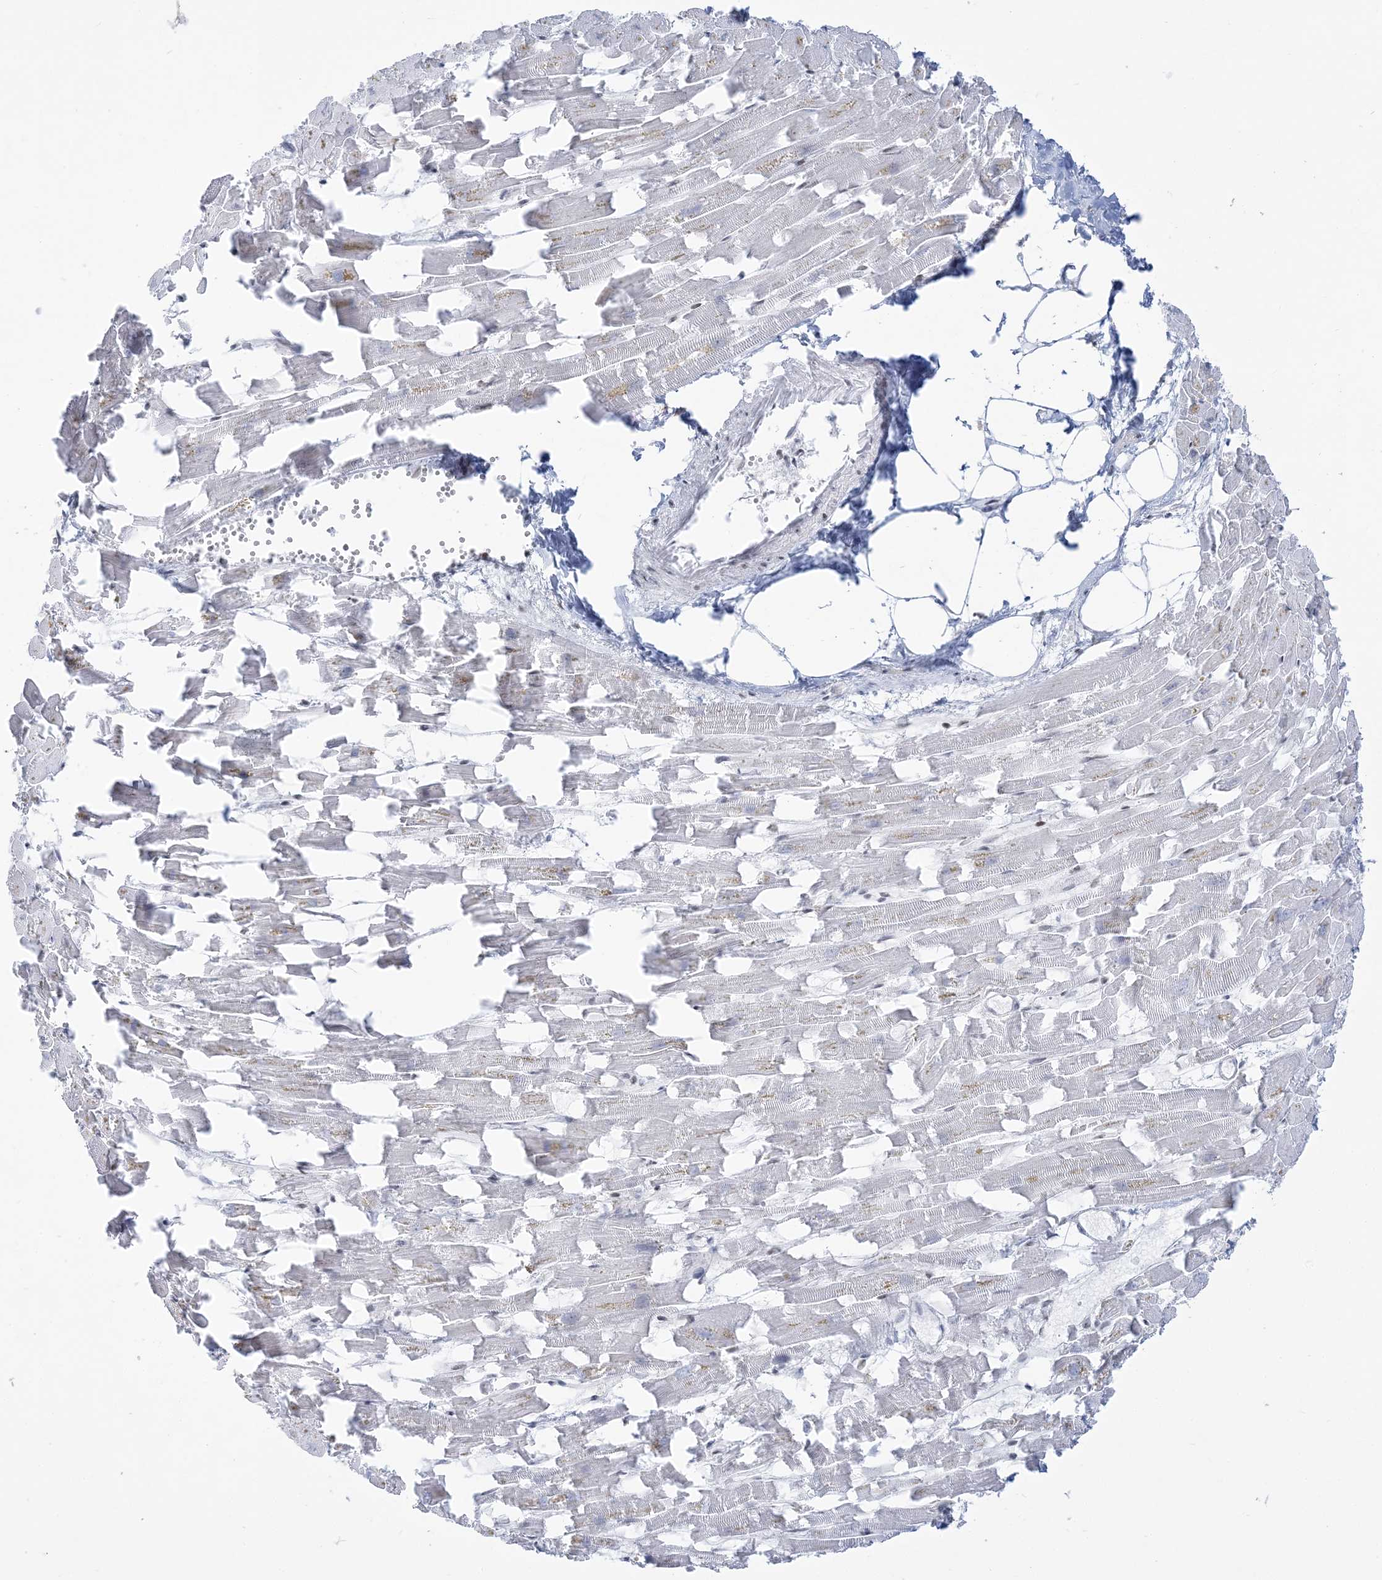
{"staining": {"intensity": "weak", "quantity": "<25%", "location": "nuclear"}, "tissue": "heart muscle", "cell_type": "Cardiomyocytes", "image_type": "normal", "snomed": [{"axis": "morphology", "description": "Normal tissue, NOS"}, {"axis": "topography", "description": "Heart"}], "caption": "This is a image of immunohistochemistry (IHC) staining of benign heart muscle, which shows no staining in cardiomyocytes. Brightfield microscopy of immunohistochemistry stained with DAB (brown) and hematoxylin (blue), captured at high magnification.", "gene": "DDX21", "patient": {"sex": "female", "age": 64}}